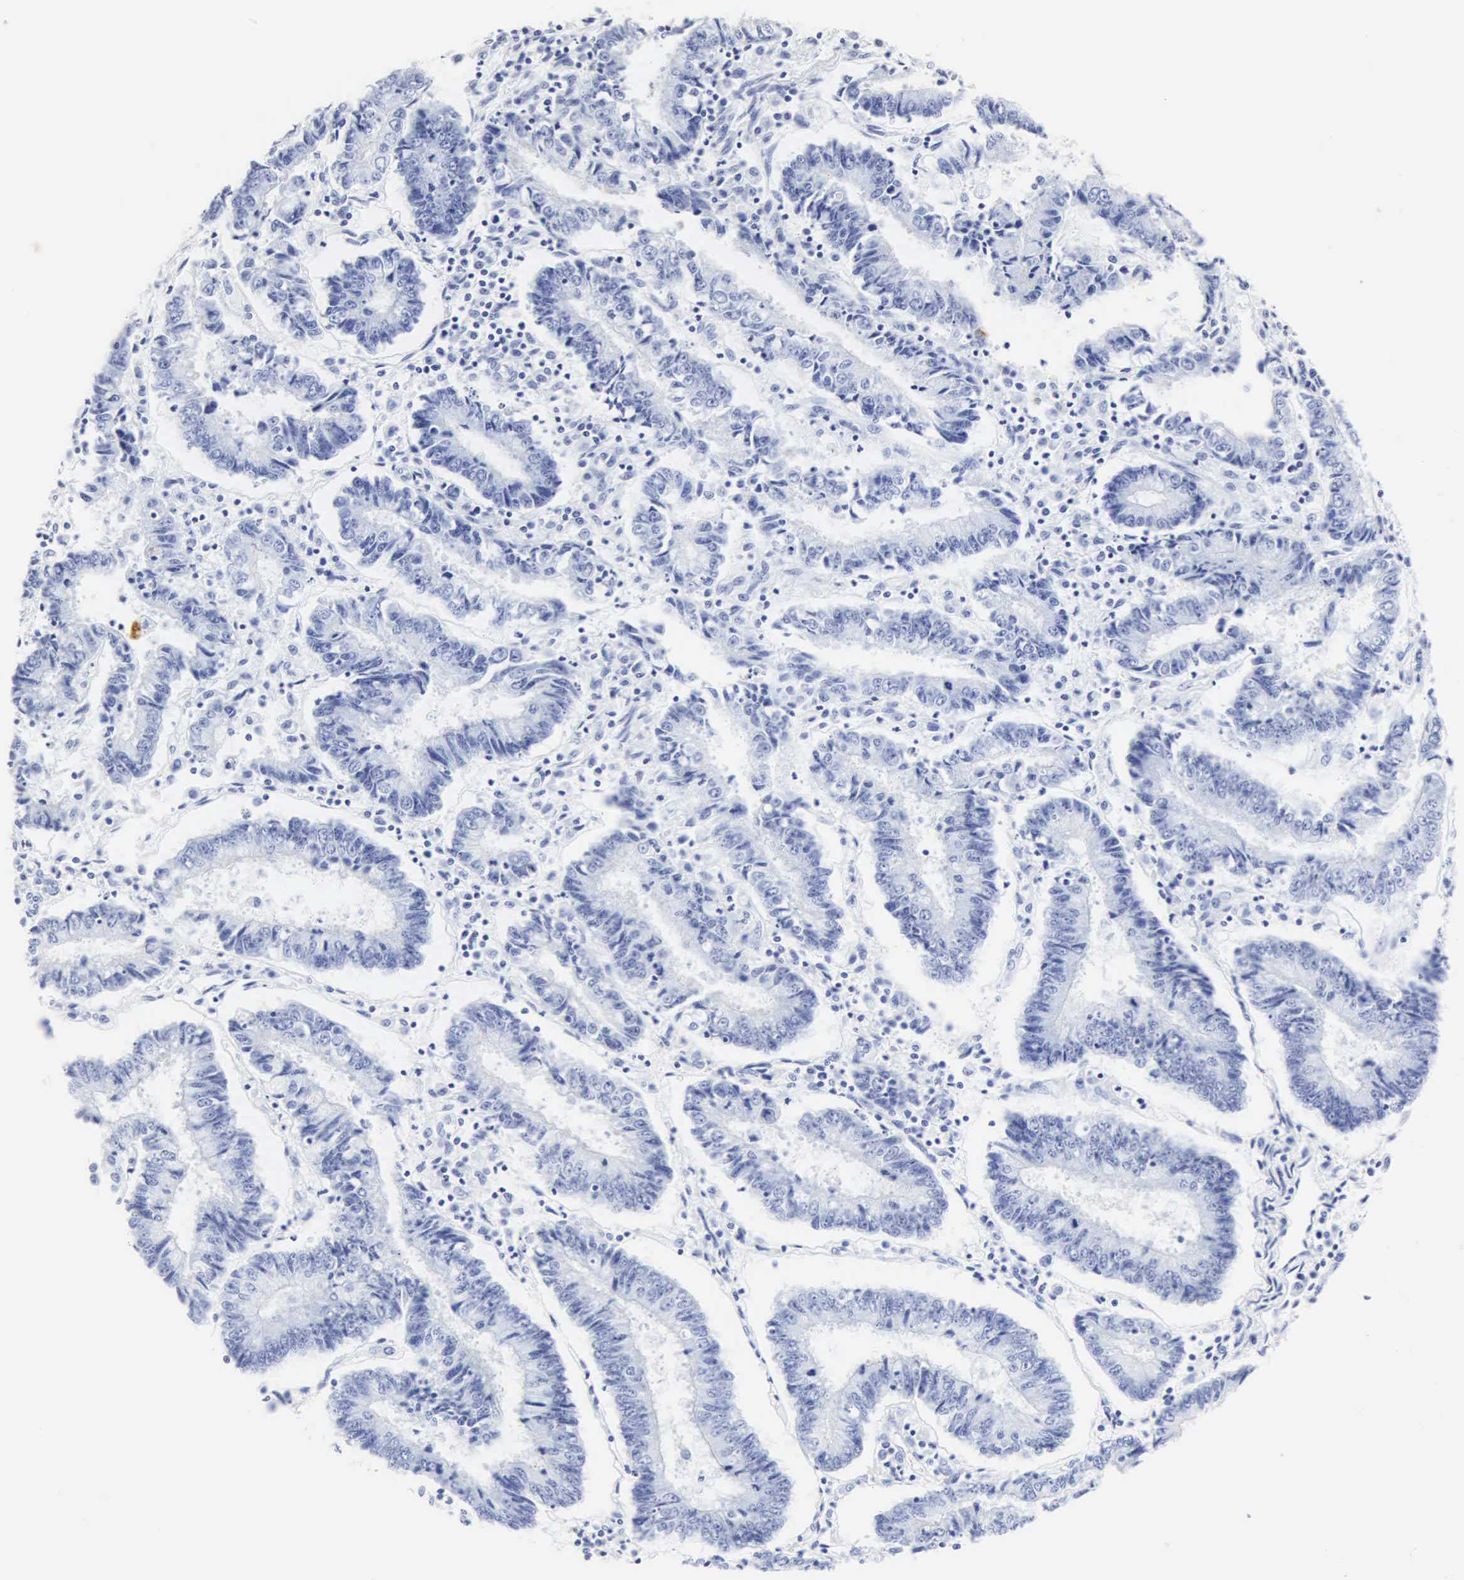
{"staining": {"intensity": "negative", "quantity": "none", "location": "none"}, "tissue": "endometrial cancer", "cell_type": "Tumor cells", "image_type": "cancer", "snomed": [{"axis": "morphology", "description": "Adenocarcinoma, NOS"}, {"axis": "topography", "description": "Endometrium"}], "caption": "Adenocarcinoma (endometrial) was stained to show a protein in brown. There is no significant staining in tumor cells. (Immunohistochemistry, brightfield microscopy, high magnification).", "gene": "CGB3", "patient": {"sex": "female", "age": 75}}